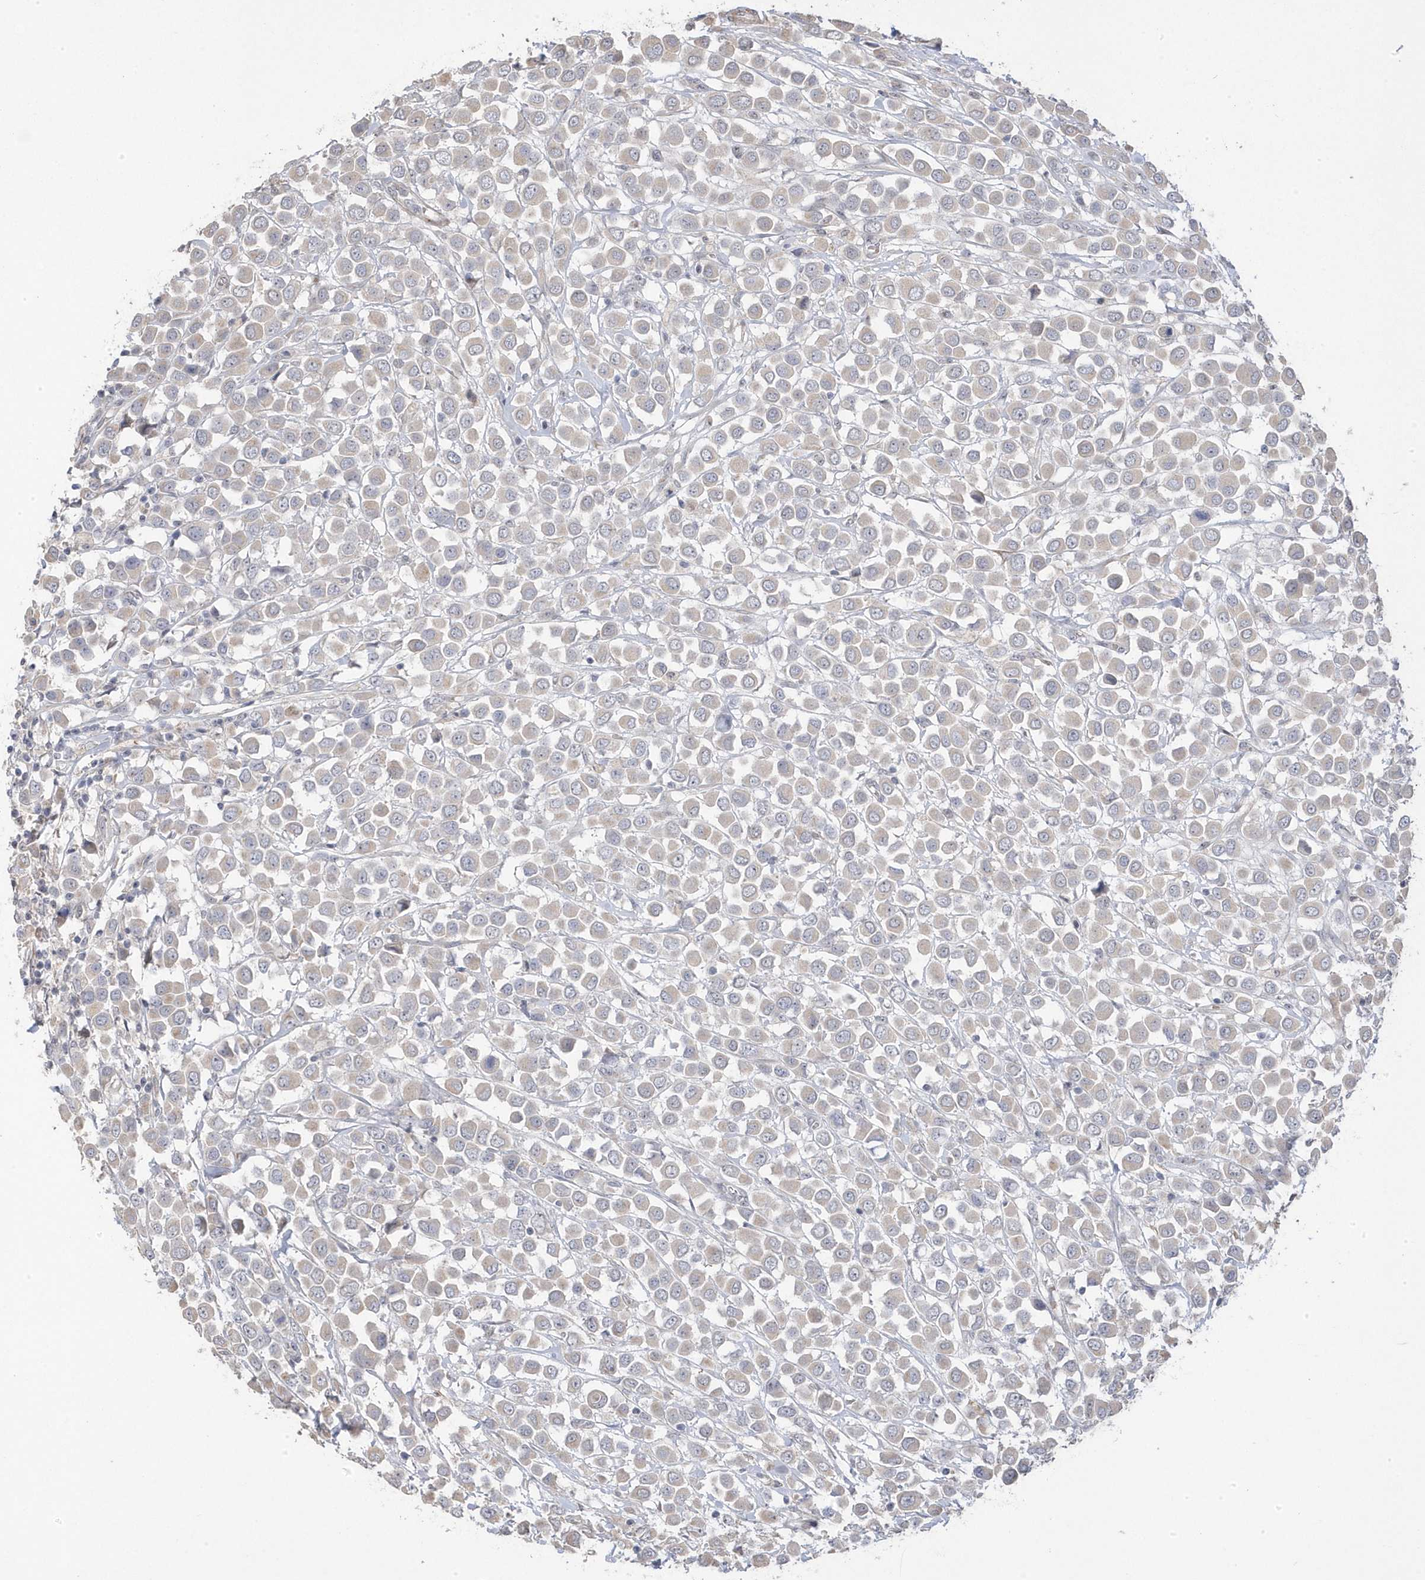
{"staining": {"intensity": "negative", "quantity": "none", "location": "none"}, "tissue": "breast cancer", "cell_type": "Tumor cells", "image_type": "cancer", "snomed": [{"axis": "morphology", "description": "Duct carcinoma"}, {"axis": "topography", "description": "Breast"}], "caption": "This is a photomicrograph of immunohistochemistry (IHC) staining of breast cancer (intraductal carcinoma), which shows no expression in tumor cells. (DAB IHC visualized using brightfield microscopy, high magnification).", "gene": "GTPBP6", "patient": {"sex": "female", "age": 61}}